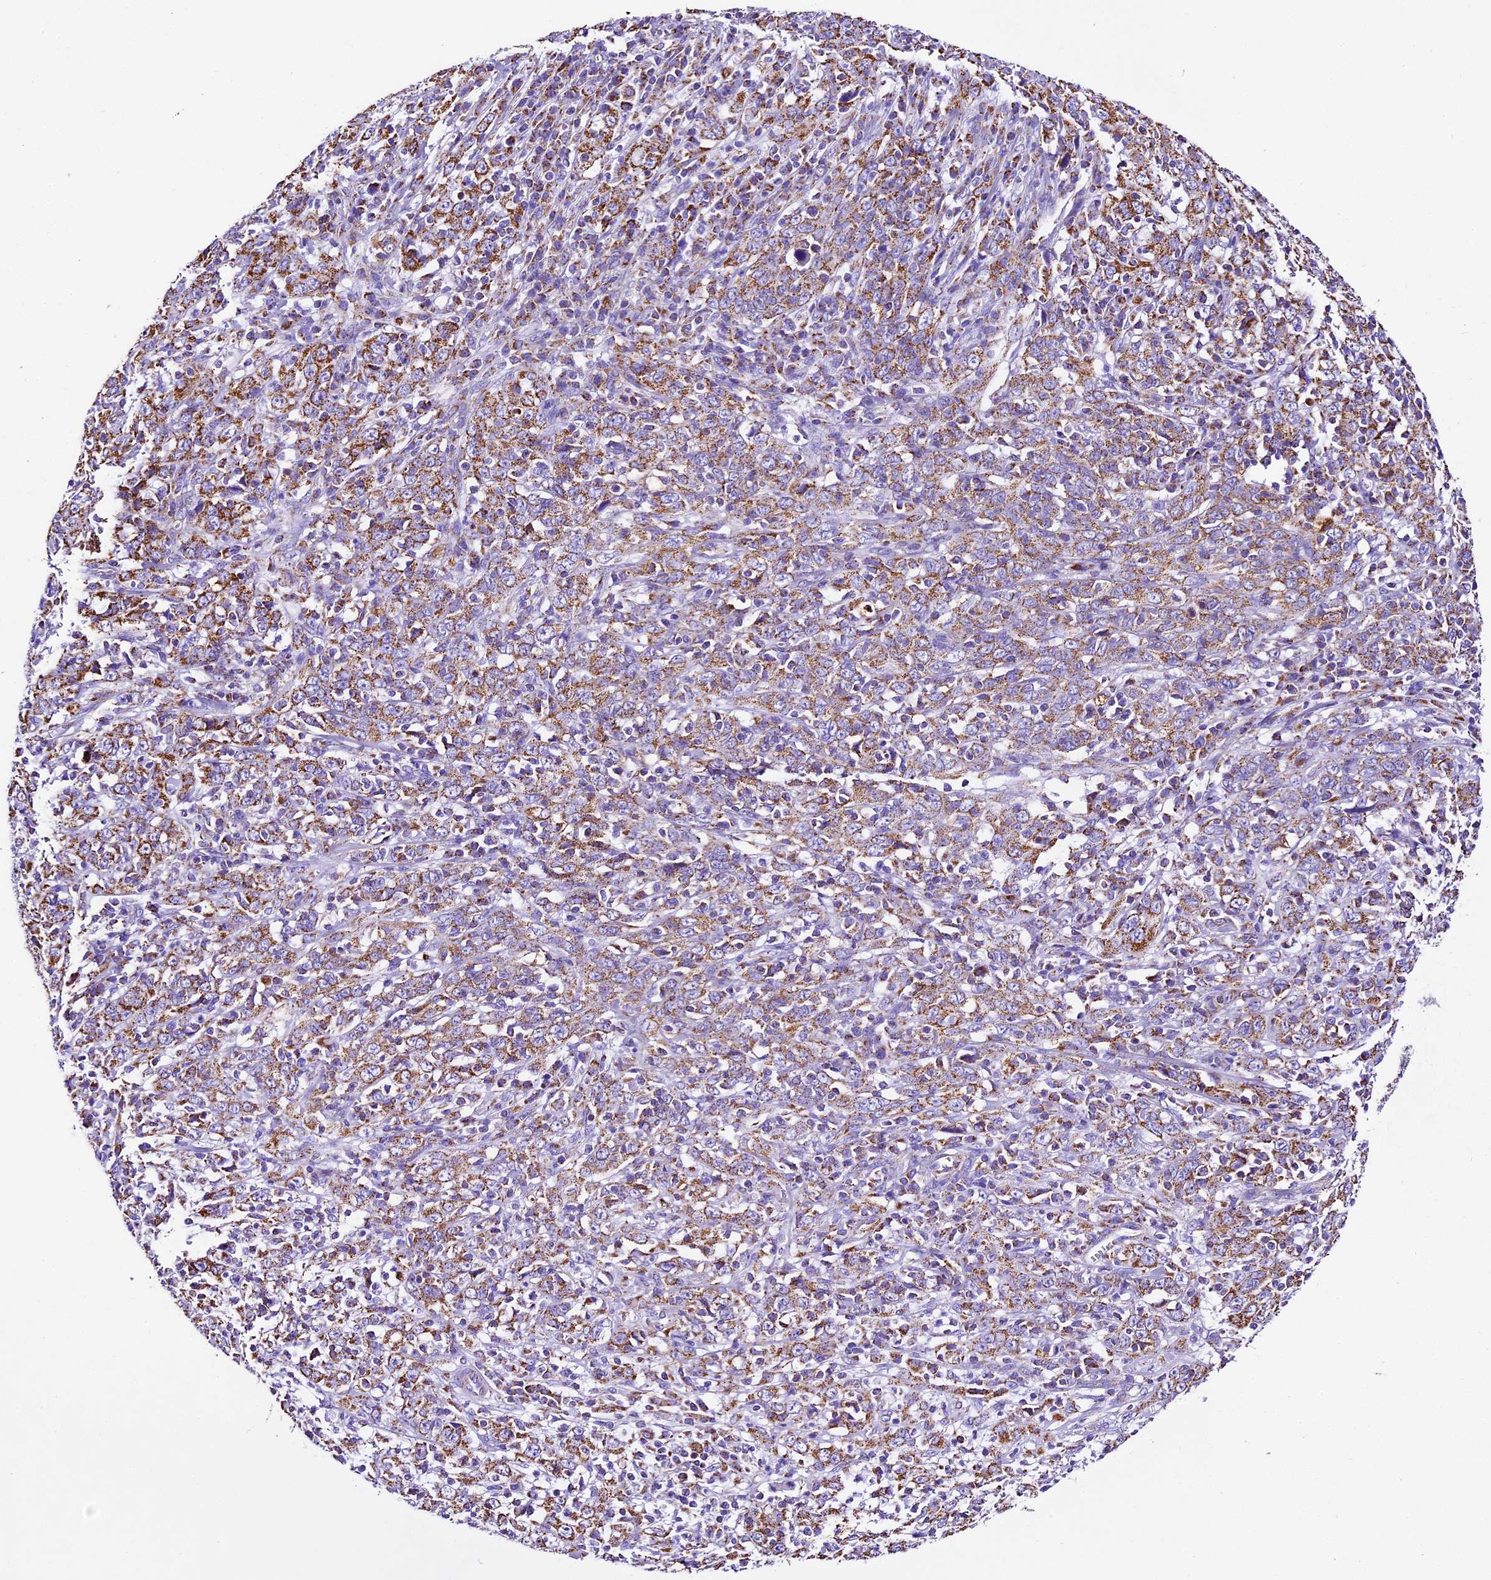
{"staining": {"intensity": "moderate", "quantity": ">75%", "location": "cytoplasmic/membranous"}, "tissue": "cervical cancer", "cell_type": "Tumor cells", "image_type": "cancer", "snomed": [{"axis": "morphology", "description": "Squamous cell carcinoma, NOS"}, {"axis": "topography", "description": "Cervix"}], "caption": "Cervical cancer (squamous cell carcinoma) stained with a brown dye exhibits moderate cytoplasmic/membranous positive expression in approximately >75% of tumor cells.", "gene": "DCAF5", "patient": {"sex": "female", "age": 46}}